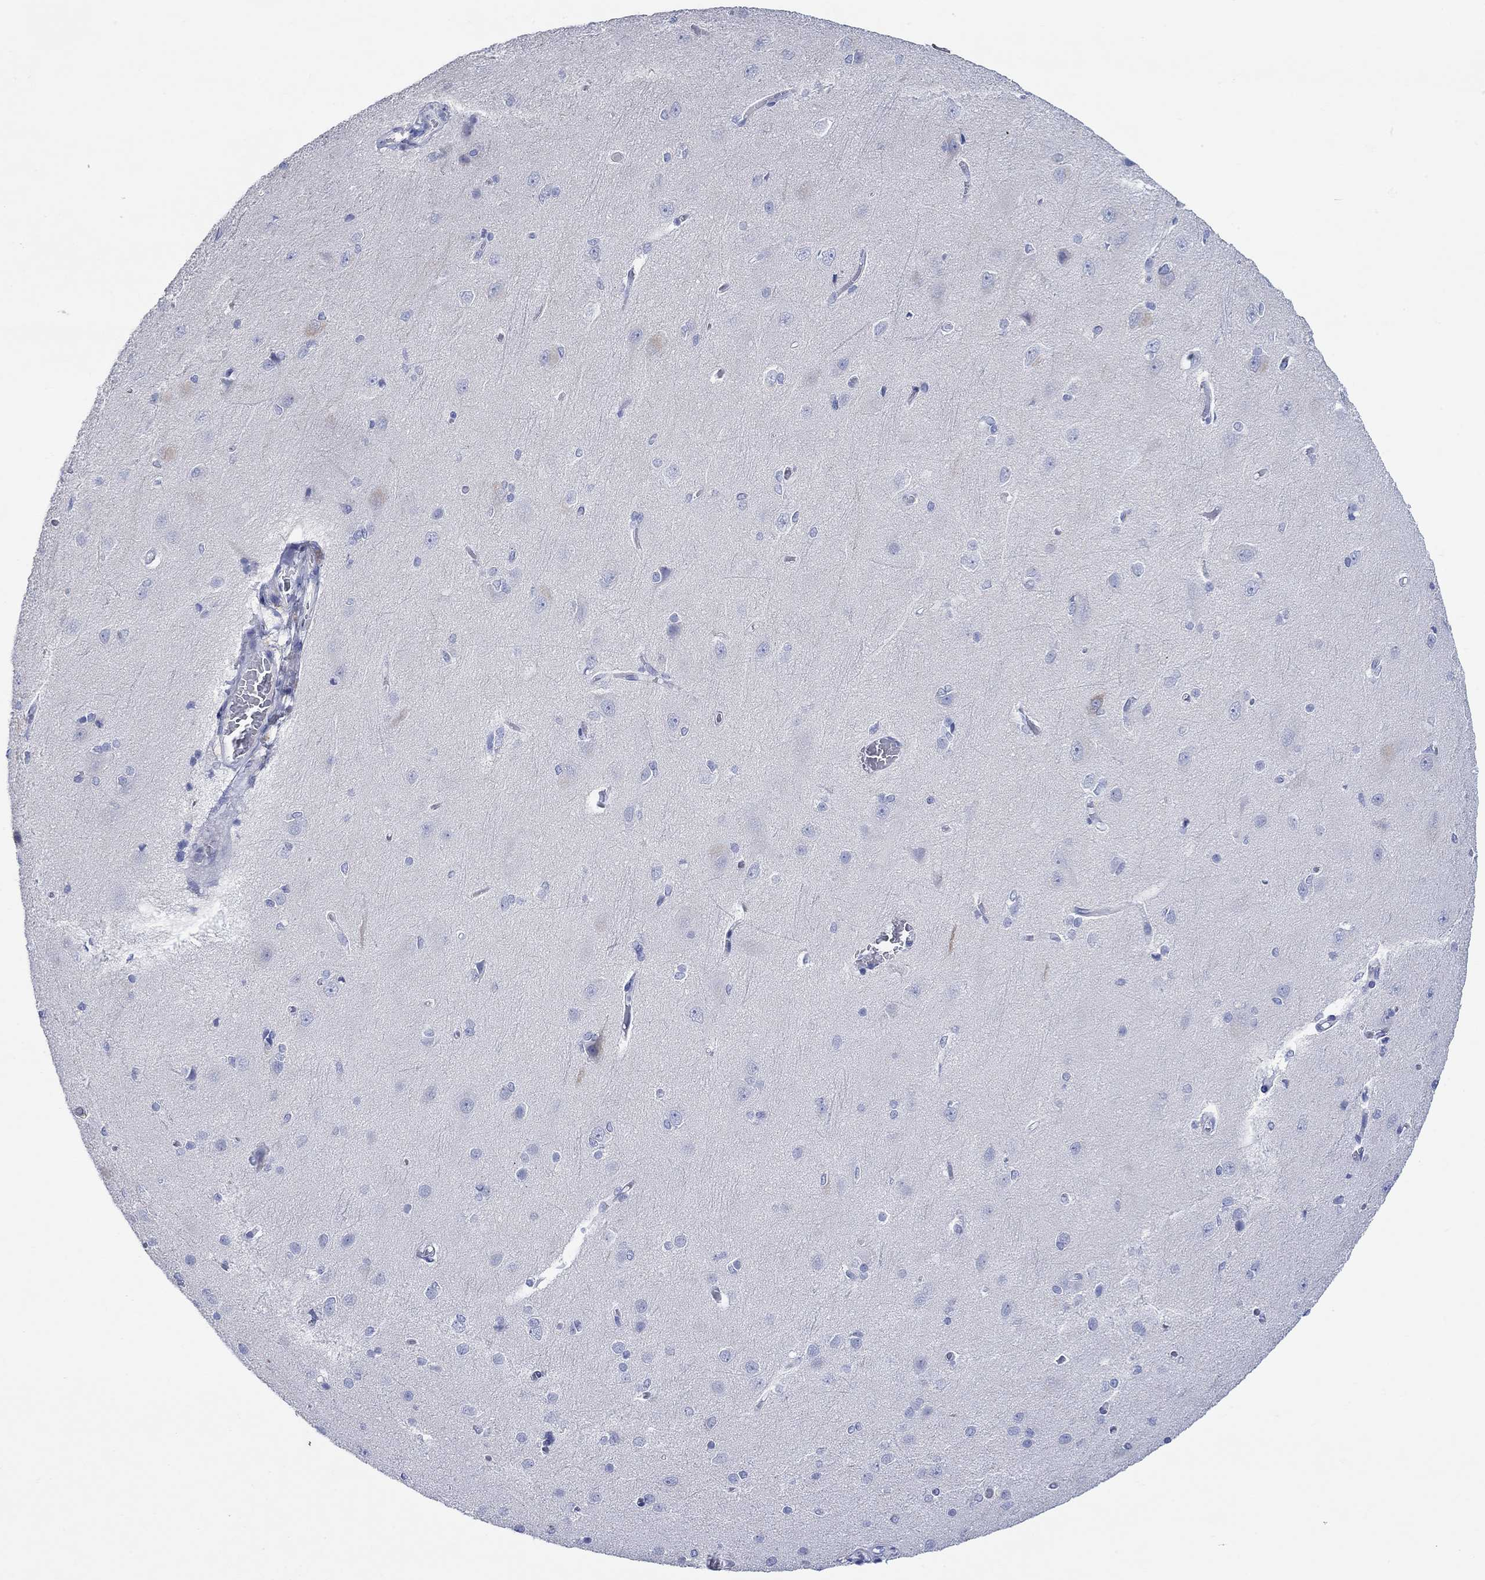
{"staining": {"intensity": "negative", "quantity": "none", "location": "none"}, "tissue": "cerebral cortex", "cell_type": "Endothelial cells", "image_type": "normal", "snomed": [{"axis": "morphology", "description": "Normal tissue, NOS"}, {"axis": "topography", "description": "Cerebral cortex"}], "caption": "Endothelial cells are negative for protein expression in benign human cerebral cortex.", "gene": "P2RY6", "patient": {"sex": "male", "age": 37}}